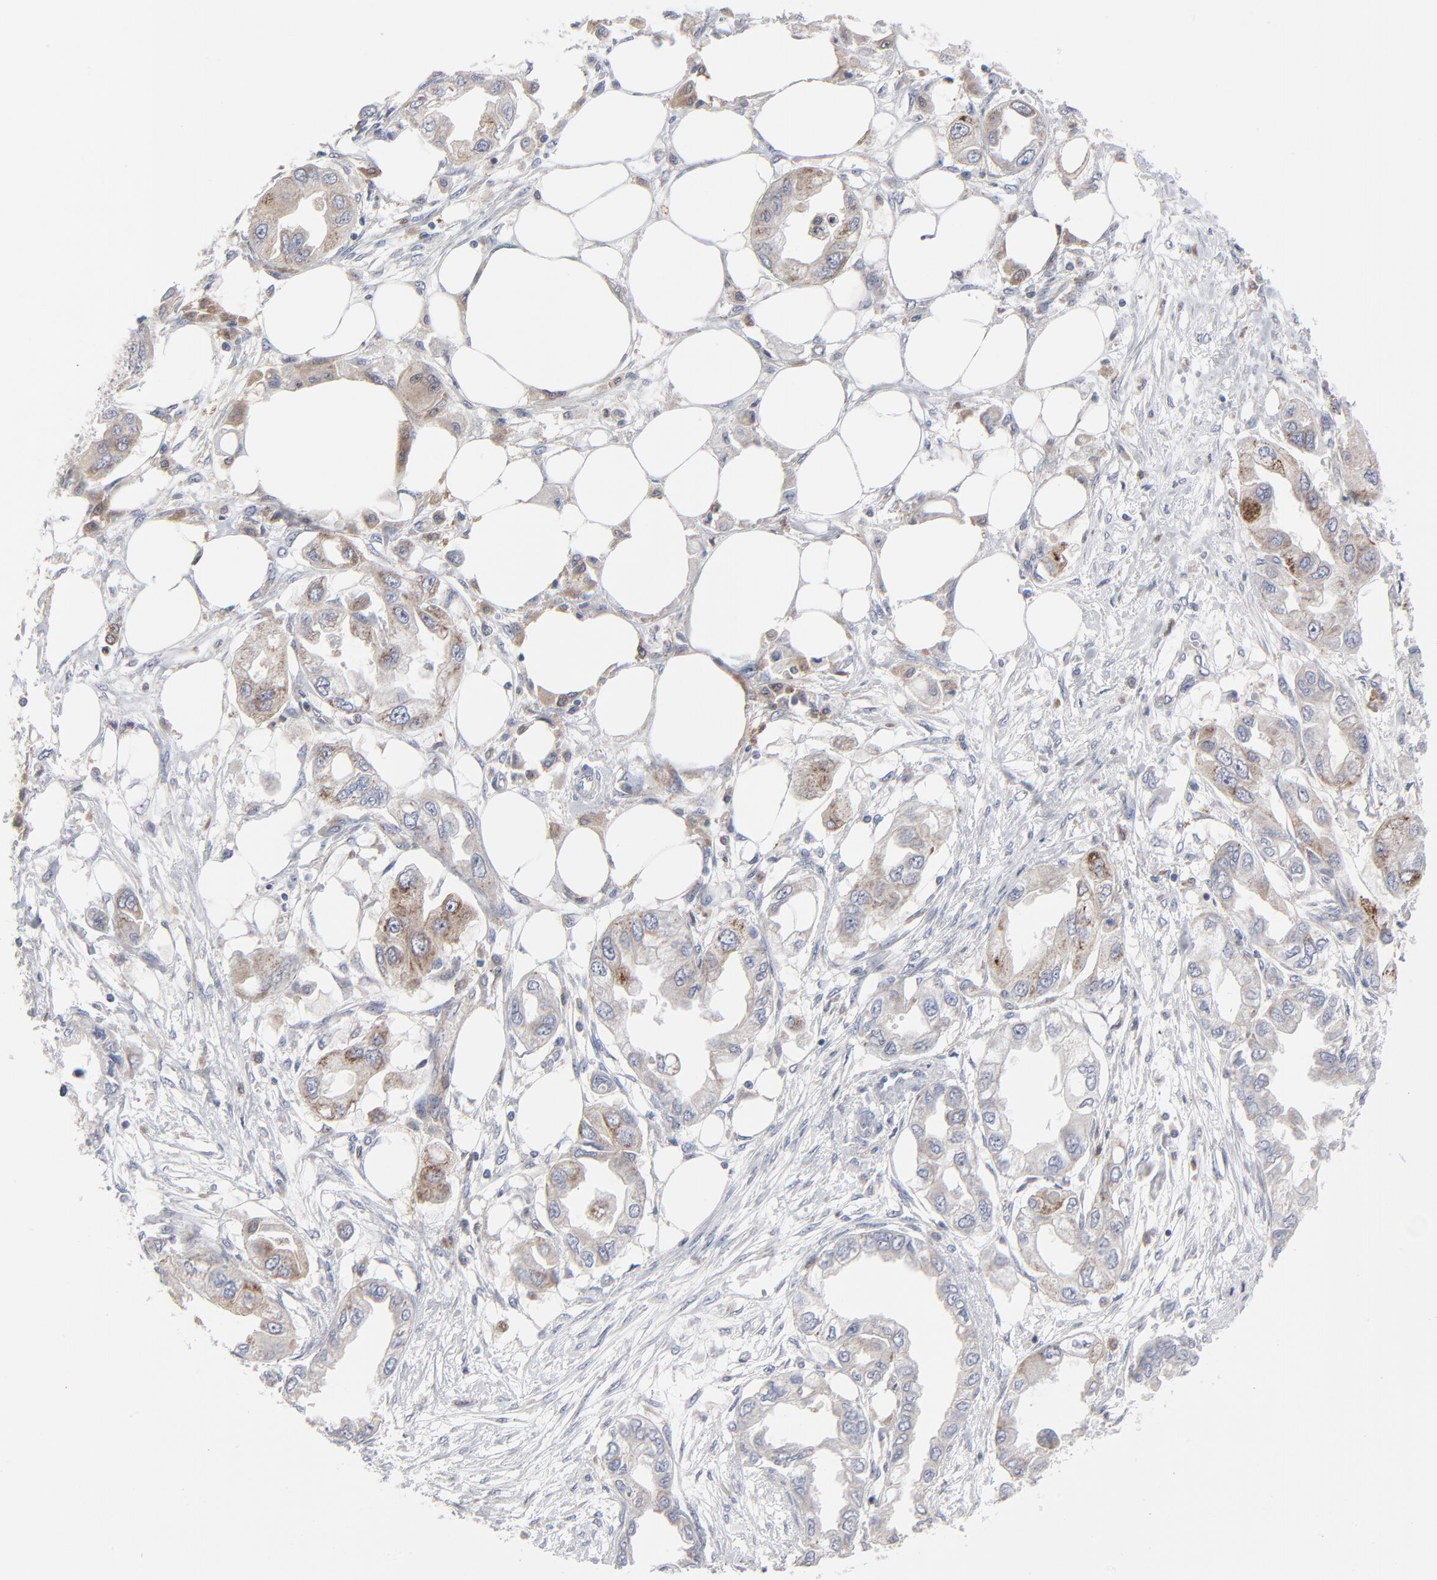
{"staining": {"intensity": "weak", "quantity": "25%-75%", "location": "cytoplasmic/membranous"}, "tissue": "endometrial cancer", "cell_type": "Tumor cells", "image_type": "cancer", "snomed": [{"axis": "morphology", "description": "Adenocarcinoma, NOS"}, {"axis": "topography", "description": "Endometrium"}], "caption": "Endometrial adenocarcinoma was stained to show a protein in brown. There is low levels of weak cytoplasmic/membranous staining in approximately 25%-75% of tumor cells.", "gene": "BID", "patient": {"sex": "female", "age": 67}}